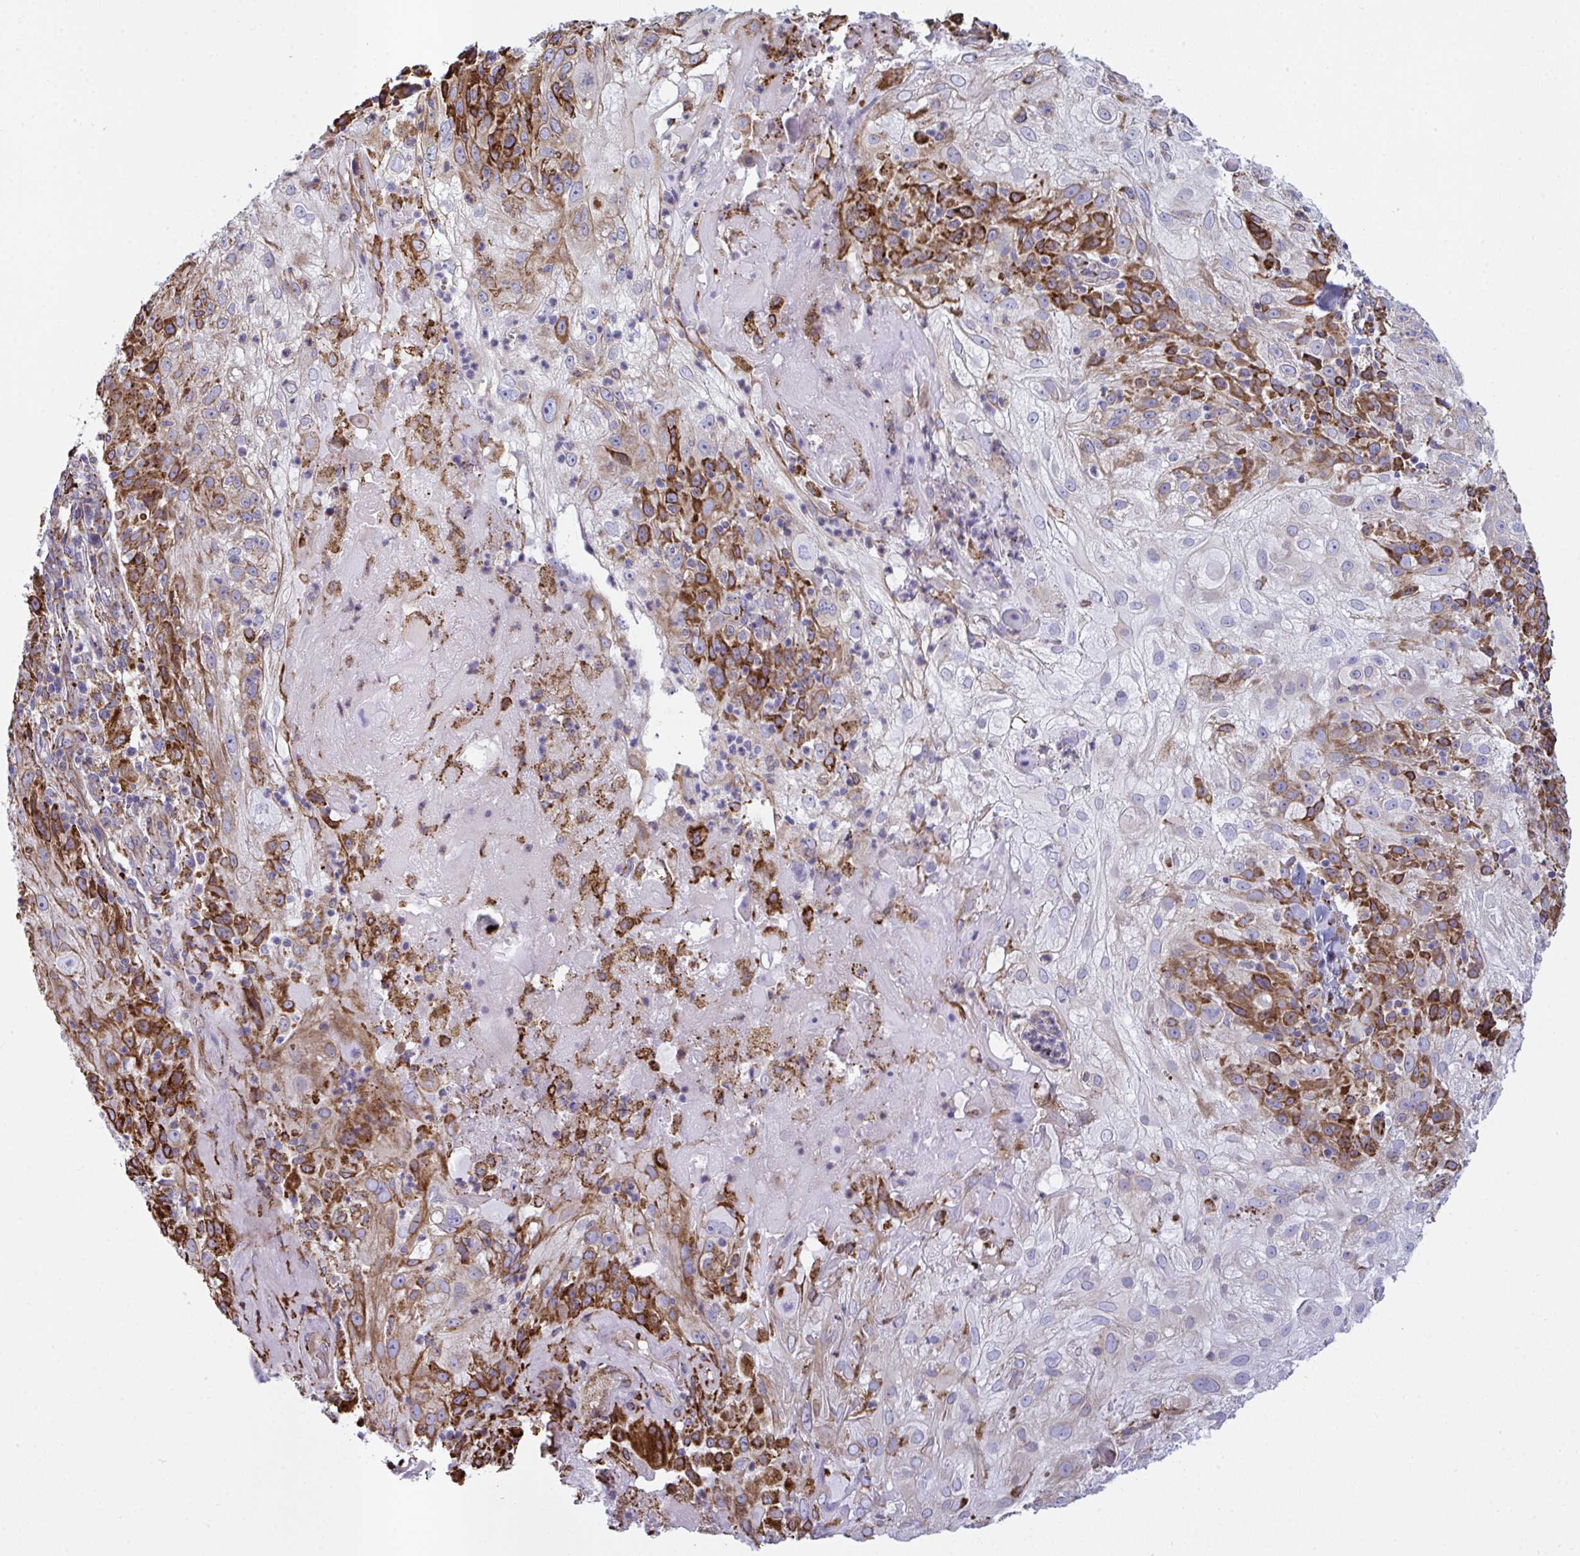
{"staining": {"intensity": "strong", "quantity": "25%-75%", "location": "cytoplasmic/membranous"}, "tissue": "skin cancer", "cell_type": "Tumor cells", "image_type": "cancer", "snomed": [{"axis": "morphology", "description": "Normal tissue, NOS"}, {"axis": "morphology", "description": "Squamous cell carcinoma, NOS"}, {"axis": "topography", "description": "Skin"}], "caption": "DAB immunohistochemical staining of skin cancer (squamous cell carcinoma) exhibits strong cytoplasmic/membranous protein expression in approximately 25%-75% of tumor cells.", "gene": "PEAK3", "patient": {"sex": "female", "age": 83}}